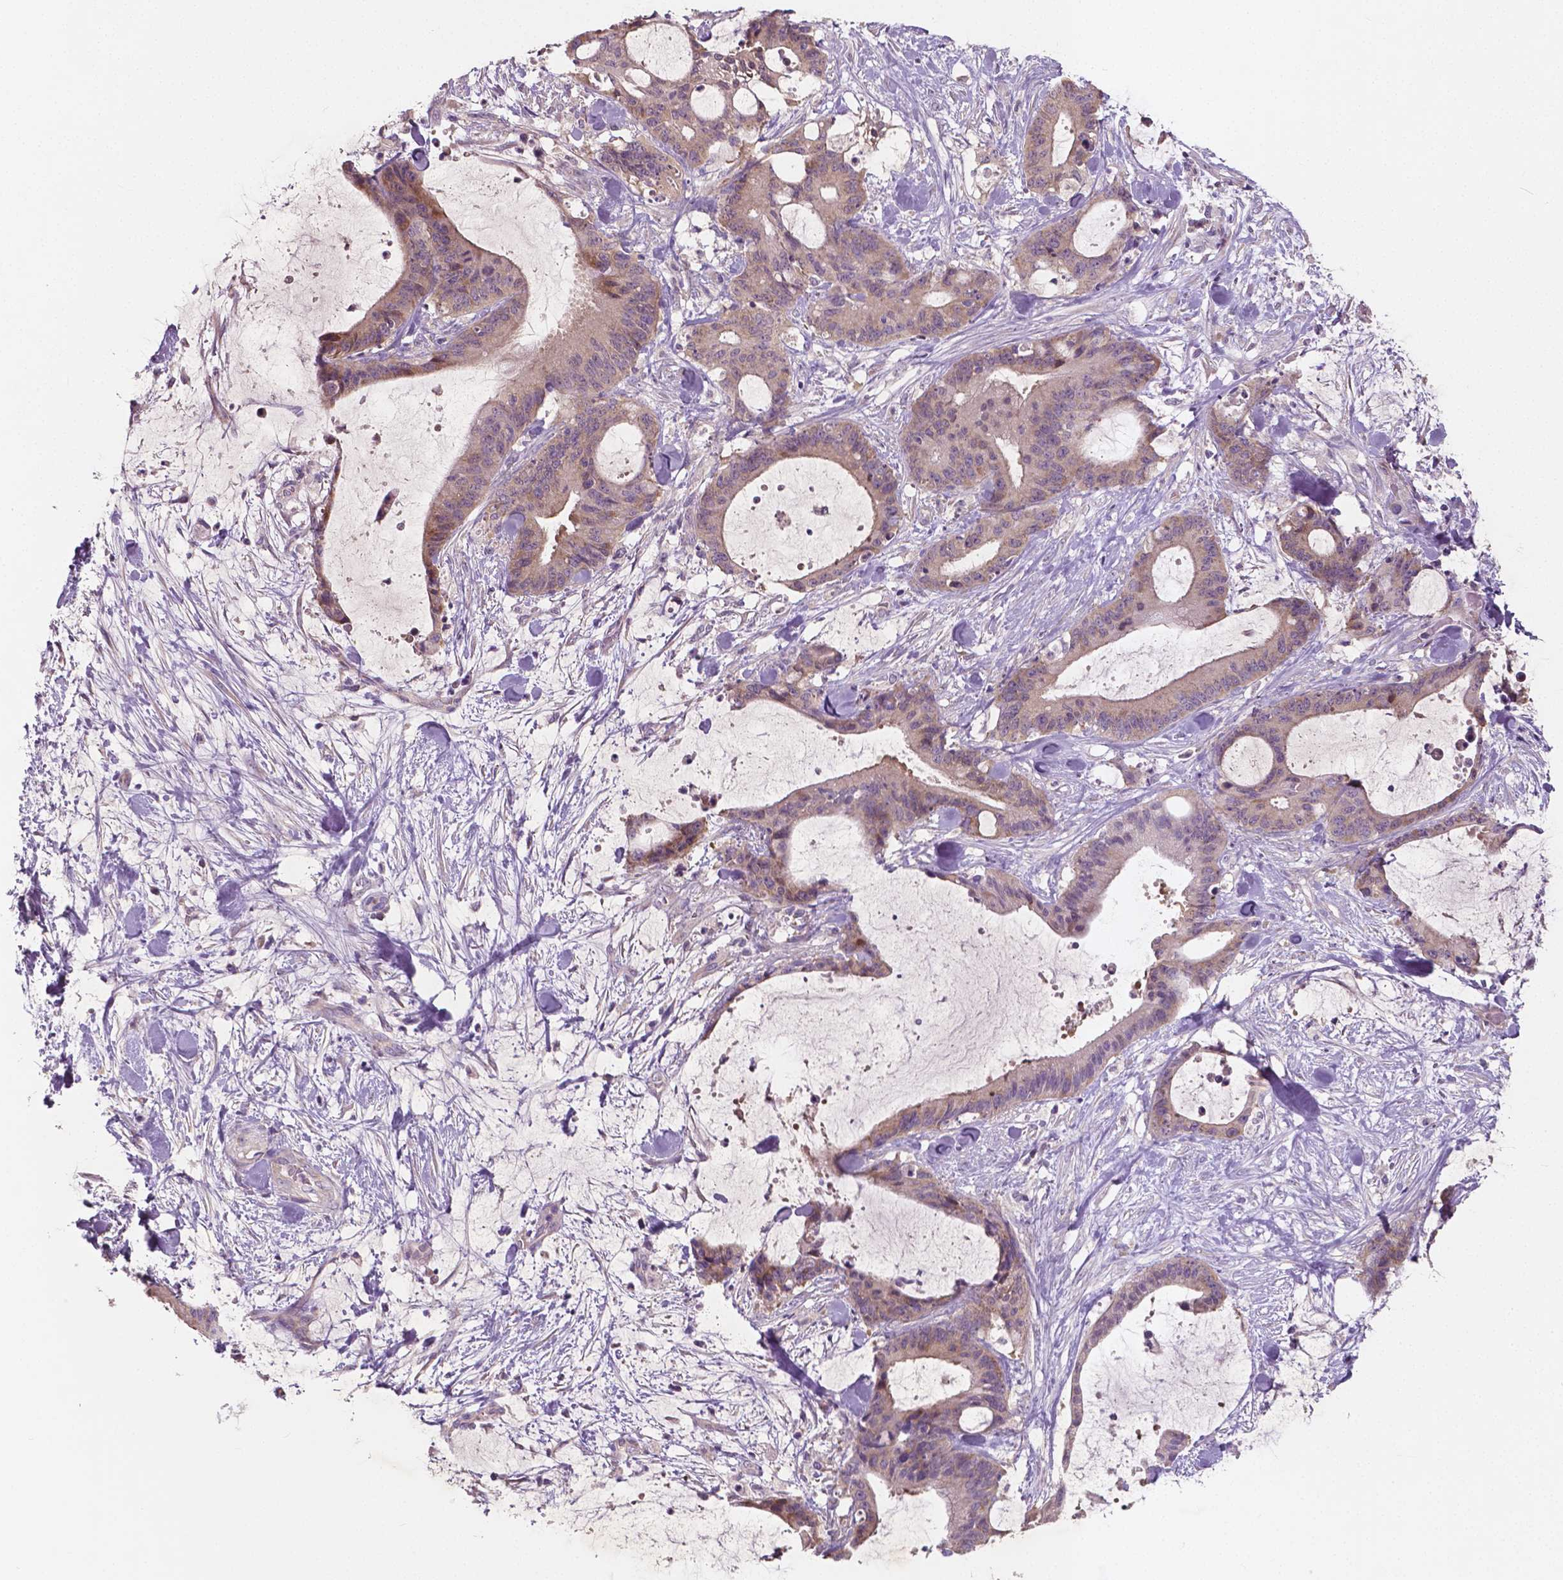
{"staining": {"intensity": "weak", "quantity": "<25%", "location": "cytoplasmic/membranous"}, "tissue": "liver cancer", "cell_type": "Tumor cells", "image_type": "cancer", "snomed": [{"axis": "morphology", "description": "Cholangiocarcinoma"}, {"axis": "topography", "description": "Liver"}], "caption": "There is no significant expression in tumor cells of liver cancer.", "gene": "LSM14B", "patient": {"sex": "female", "age": 73}}